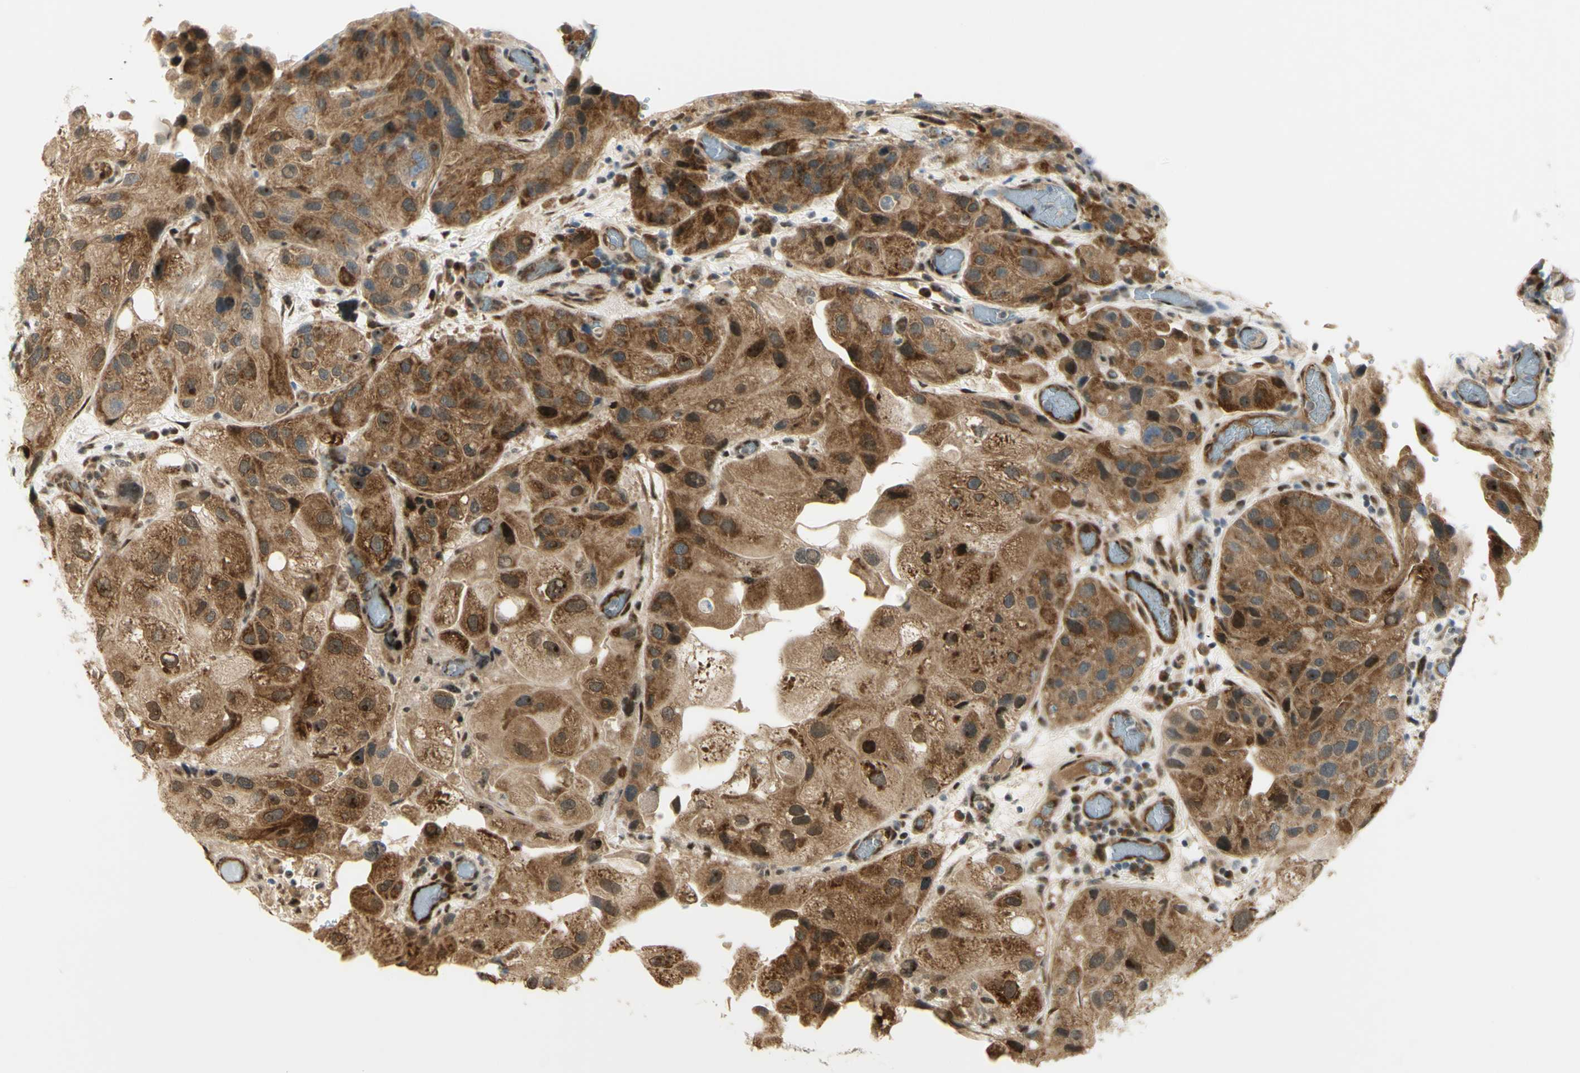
{"staining": {"intensity": "moderate", "quantity": ">75%", "location": "cytoplasmic/membranous,nuclear"}, "tissue": "urothelial cancer", "cell_type": "Tumor cells", "image_type": "cancer", "snomed": [{"axis": "morphology", "description": "Urothelial carcinoma, High grade"}, {"axis": "topography", "description": "Urinary bladder"}], "caption": "High-grade urothelial carcinoma stained with DAB (3,3'-diaminobenzidine) immunohistochemistry displays medium levels of moderate cytoplasmic/membranous and nuclear staining in approximately >75% of tumor cells. The staining was performed using DAB (3,3'-diaminobenzidine) to visualize the protein expression in brown, while the nuclei were stained in blue with hematoxylin (Magnification: 20x).", "gene": "DDX1", "patient": {"sex": "female", "age": 64}}